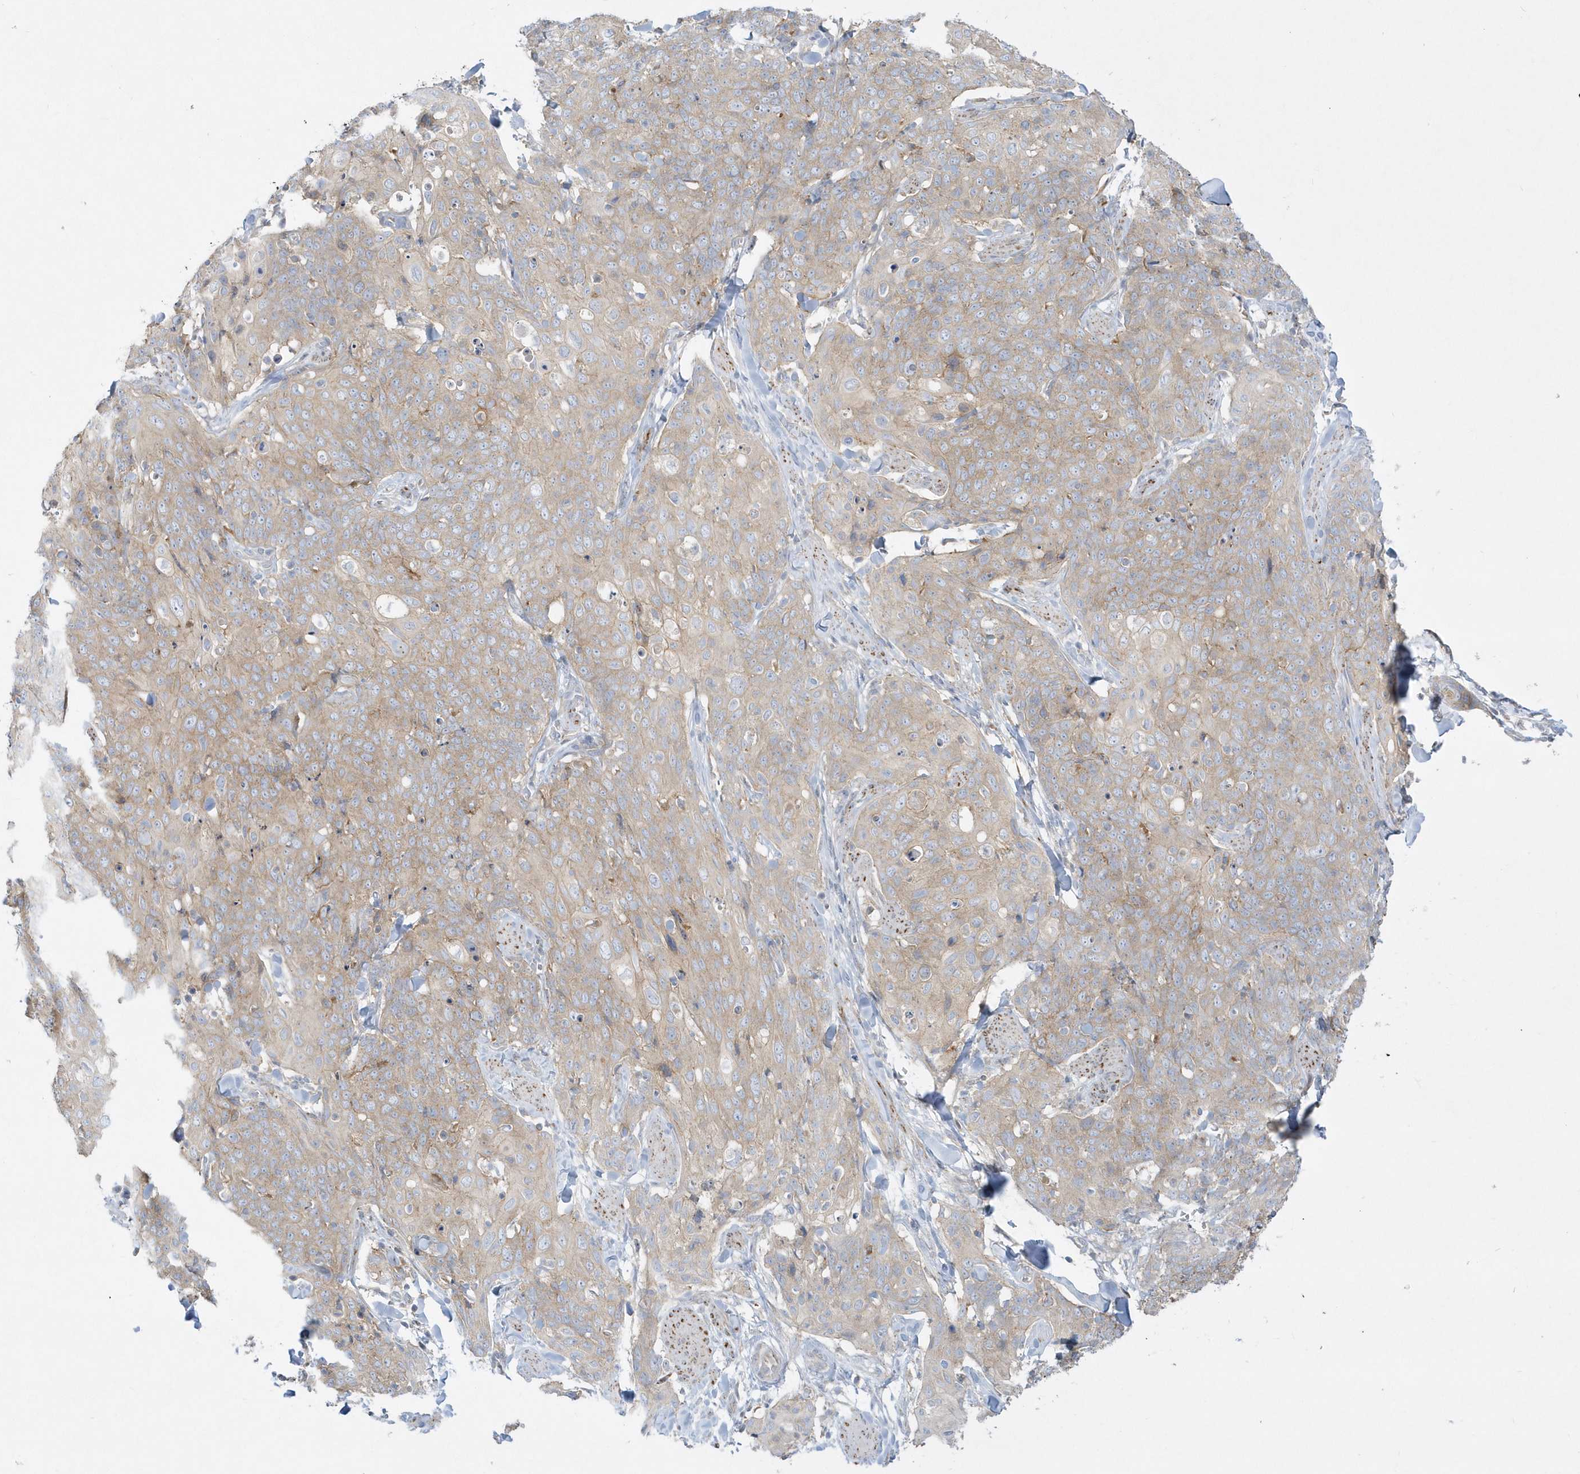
{"staining": {"intensity": "weak", "quantity": "25%-75%", "location": "cytoplasmic/membranous"}, "tissue": "skin cancer", "cell_type": "Tumor cells", "image_type": "cancer", "snomed": [{"axis": "morphology", "description": "Squamous cell carcinoma, NOS"}, {"axis": "topography", "description": "Skin"}, {"axis": "topography", "description": "Vulva"}], "caption": "Human skin cancer (squamous cell carcinoma) stained with a brown dye reveals weak cytoplasmic/membranous positive positivity in approximately 25%-75% of tumor cells.", "gene": "DNAJC18", "patient": {"sex": "female", "age": 85}}